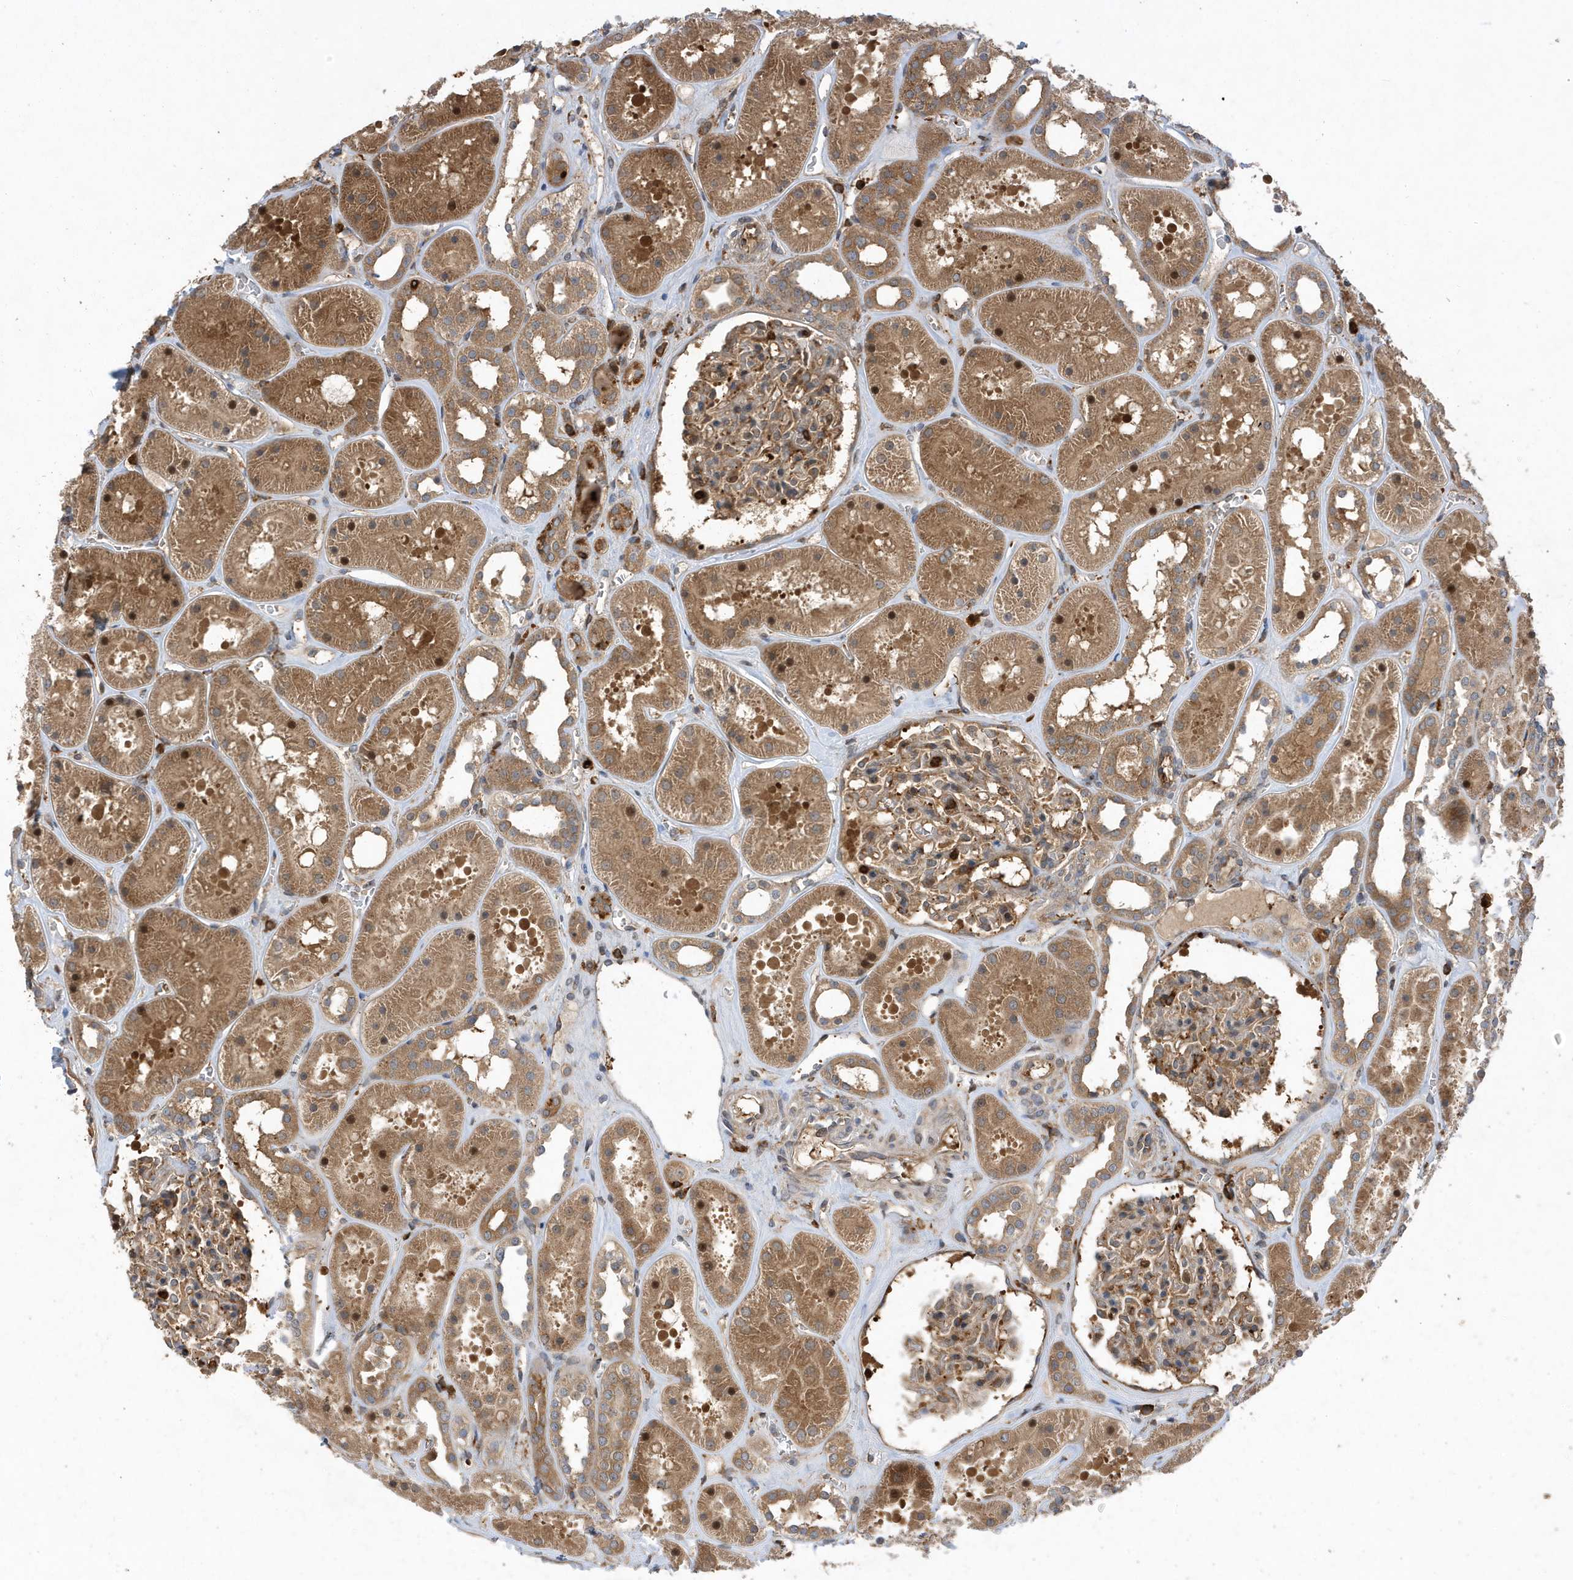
{"staining": {"intensity": "moderate", "quantity": ">75%", "location": "cytoplasmic/membranous"}, "tissue": "kidney", "cell_type": "Cells in glomeruli", "image_type": "normal", "snomed": [{"axis": "morphology", "description": "Normal tissue, NOS"}, {"axis": "topography", "description": "Kidney"}], "caption": "Immunohistochemical staining of unremarkable human kidney displays medium levels of moderate cytoplasmic/membranous expression in approximately >75% of cells in glomeruli.", "gene": "LAPTM4A", "patient": {"sex": "female", "age": 41}}